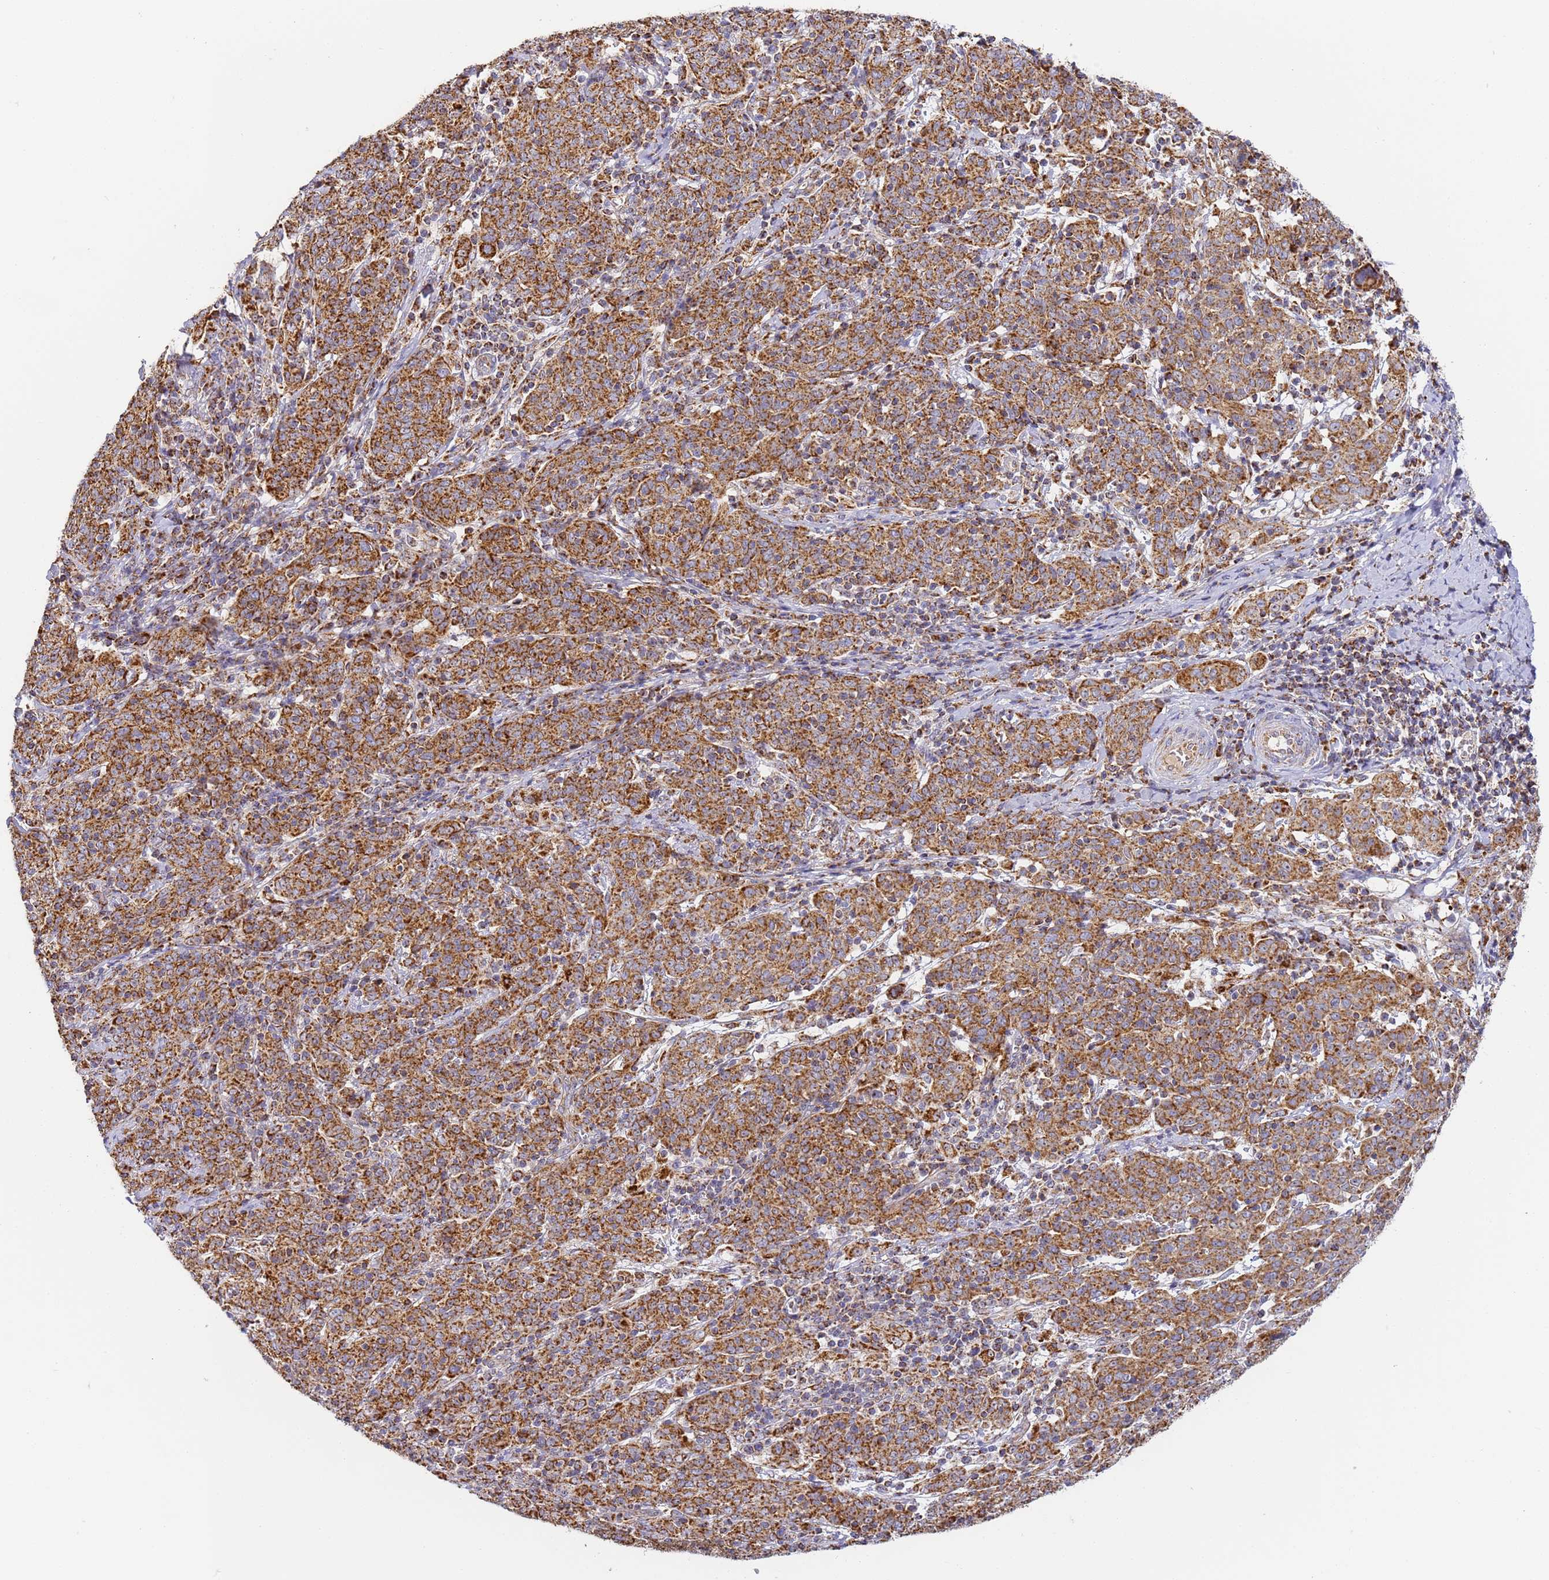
{"staining": {"intensity": "strong", "quantity": ">75%", "location": "cytoplasmic/membranous"}, "tissue": "cervical cancer", "cell_type": "Tumor cells", "image_type": "cancer", "snomed": [{"axis": "morphology", "description": "Squamous cell carcinoma, NOS"}, {"axis": "topography", "description": "Cervix"}], "caption": "Cervical cancer stained with DAB IHC exhibits high levels of strong cytoplasmic/membranous staining in approximately >75% of tumor cells.", "gene": "FRG2C", "patient": {"sex": "female", "age": 67}}